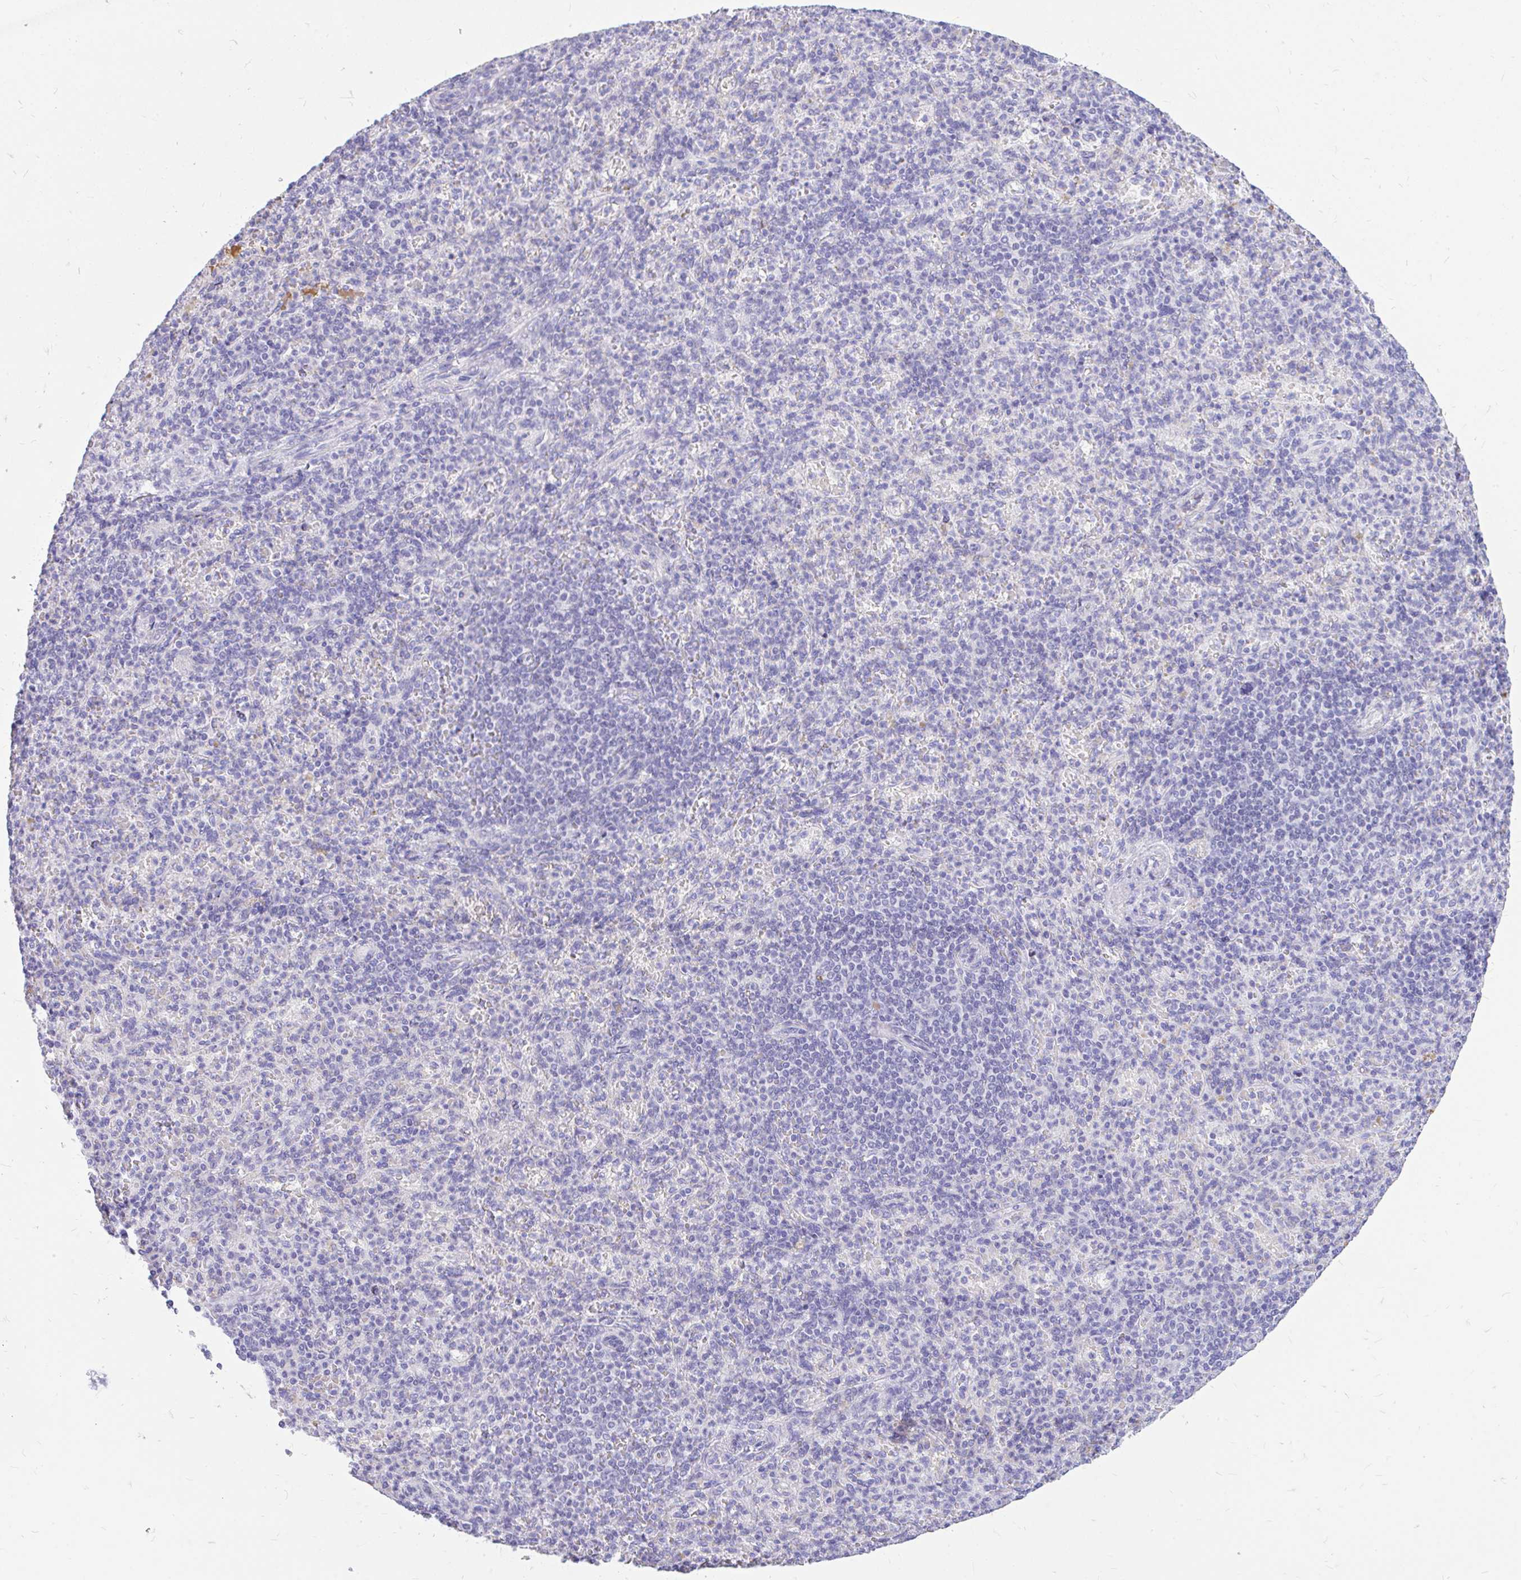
{"staining": {"intensity": "negative", "quantity": "none", "location": "none"}, "tissue": "spleen", "cell_type": "Cells in red pulp", "image_type": "normal", "snomed": [{"axis": "morphology", "description": "Normal tissue, NOS"}, {"axis": "topography", "description": "Spleen"}], "caption": "IHC of normal spleen displays no expression in cells in red pulp.", "gene": "MAP1LC3A", "patient": {"sex": "female", "age": 74}}